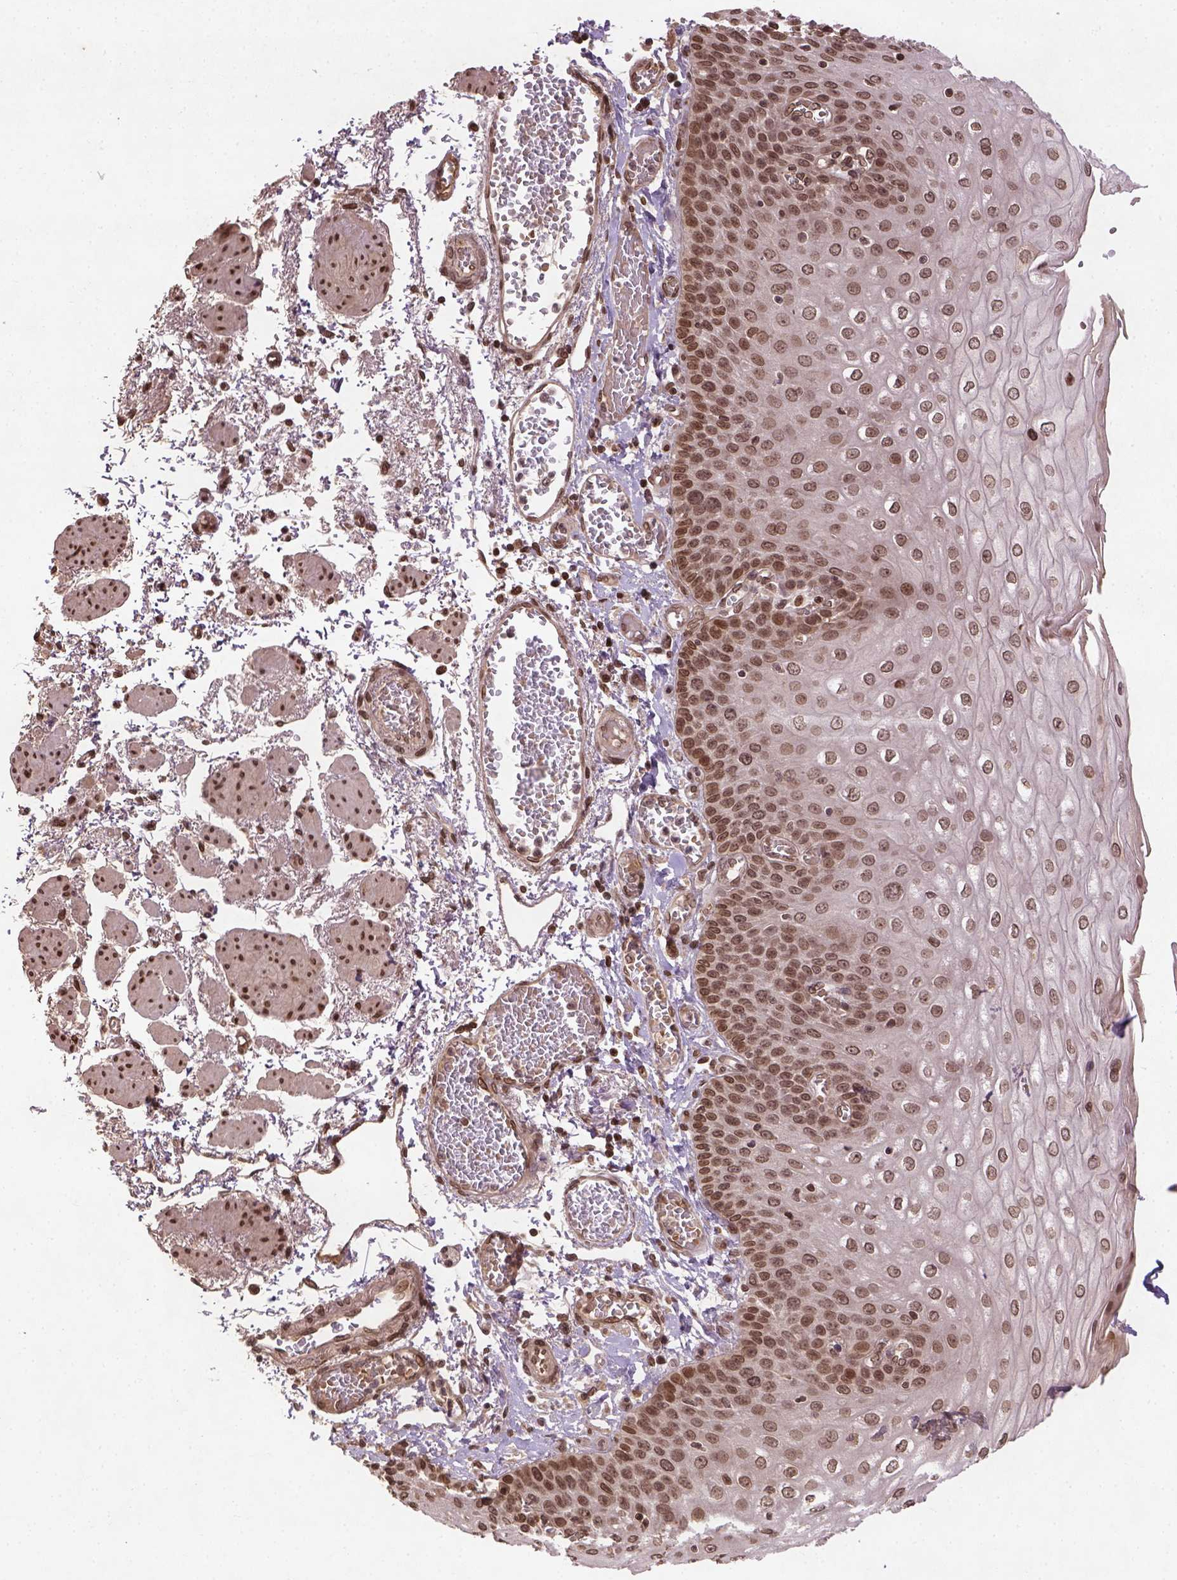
{"staining": {"intensity": "moderate", "quantity": ">75%", "location": "nuclear"}, "tissue": "esophagus", "cell_type": "Squamous epithelial cells", "image_type": "normal", "snomed": [{"axis": "morphology", "description": "Normal tissue, NOS"}, {"axis": "morphology", "description": "Adenocarcinoma, NOS"}, {"axis": "topography", "description": "Esophagus"}], "caption": "Immunohistochemical staining of normal esophagus reveals >75% levels of moderate nuclear protein staining in approximately >75% of squamous epithelial cells.", "gene": "BANF1", "patient": {"sex": "male", "age": 81}}